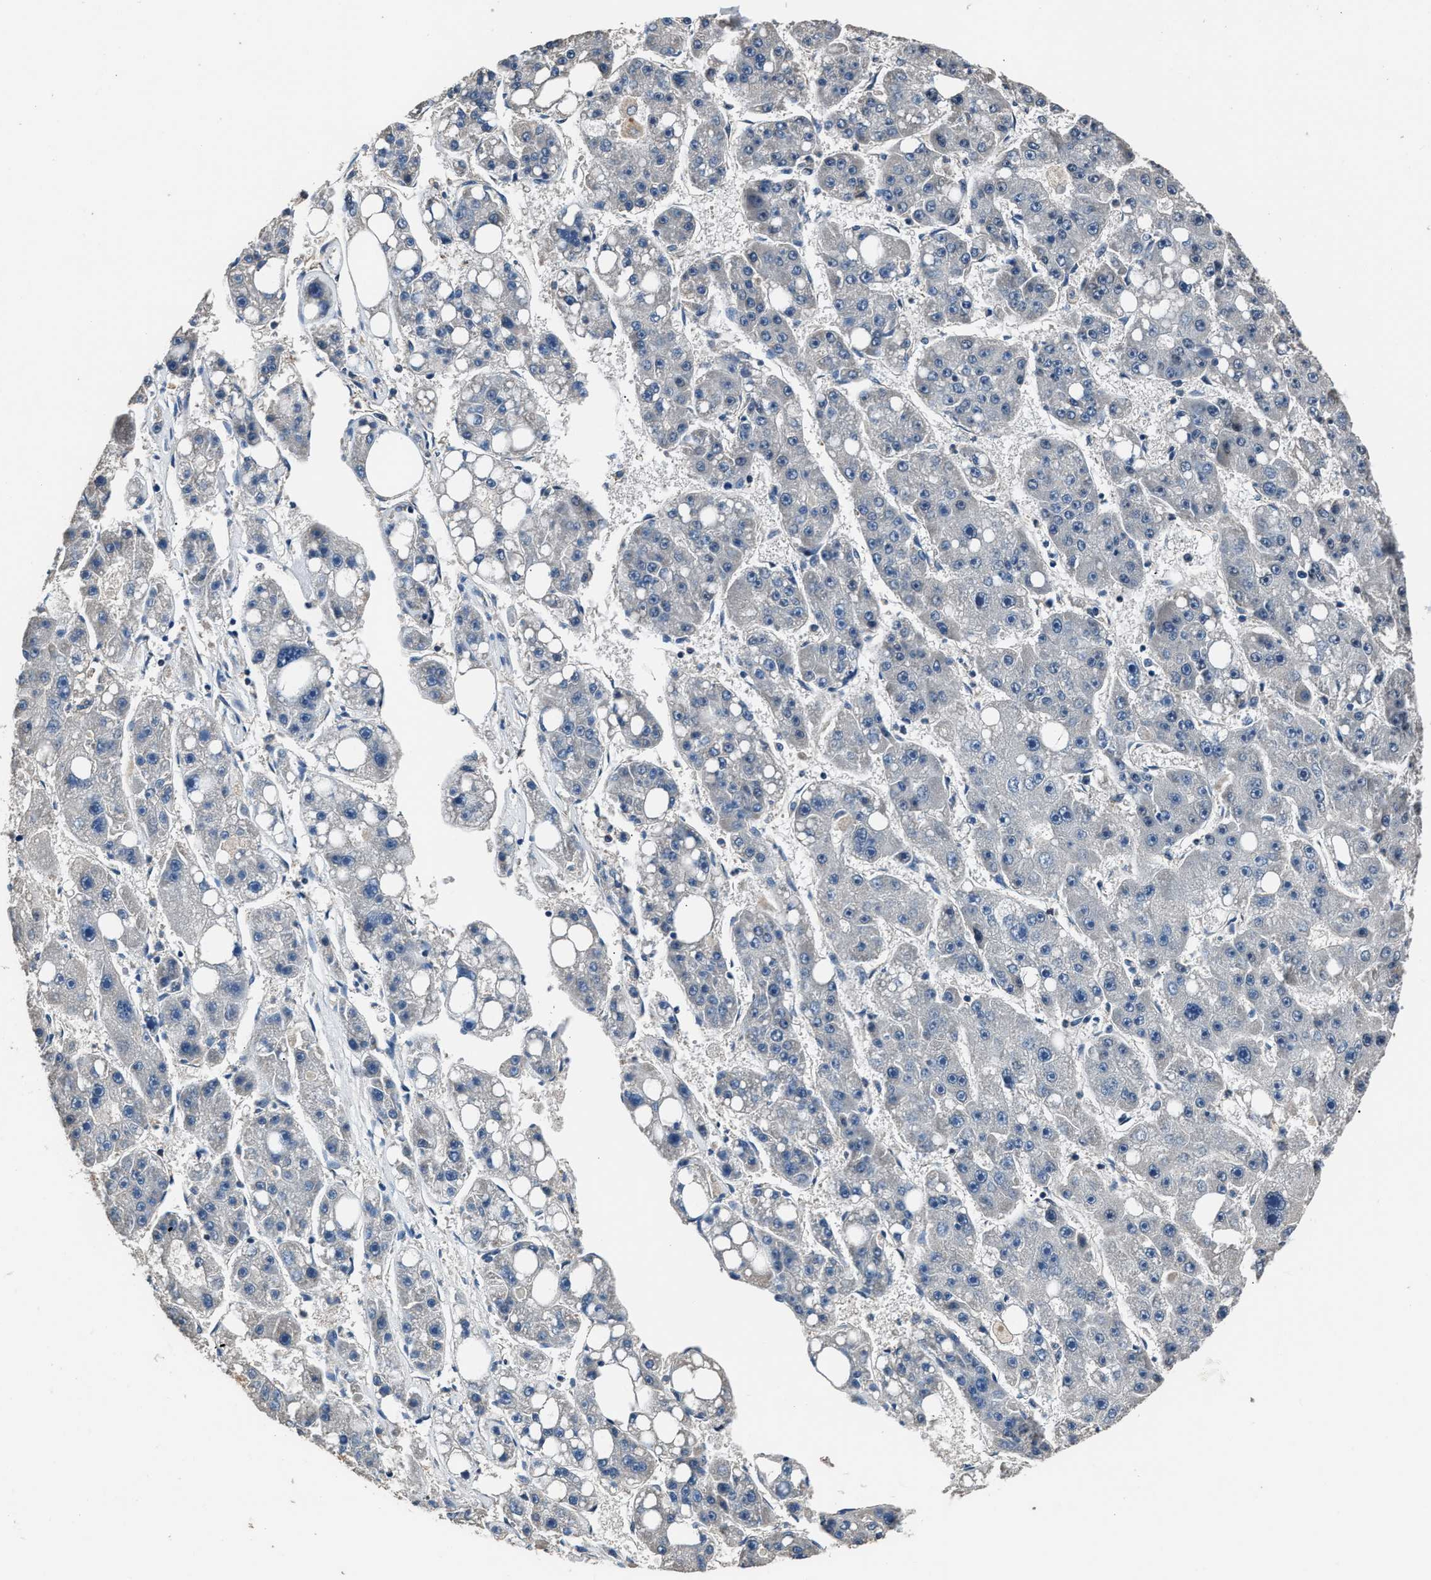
{"staining": {"intensity": "negative", "quantity": "none", "location": "none"}, "tissue": "liver cancer", "cell_type": "Tumor cells", "image_type": "cancer", "snomed": [{"axis": "morphology", "description": "Carcinoma, Hepatocellular, NOS"}, {"axis": "topography", "description": "Liver"}], "caption": "Protein analysis of liver cancer (hepatocellular carcinoma) displays no significant staining in tumor cells.", "gene": "DFFA", "patient": {"sex": "female", "age": 61}}